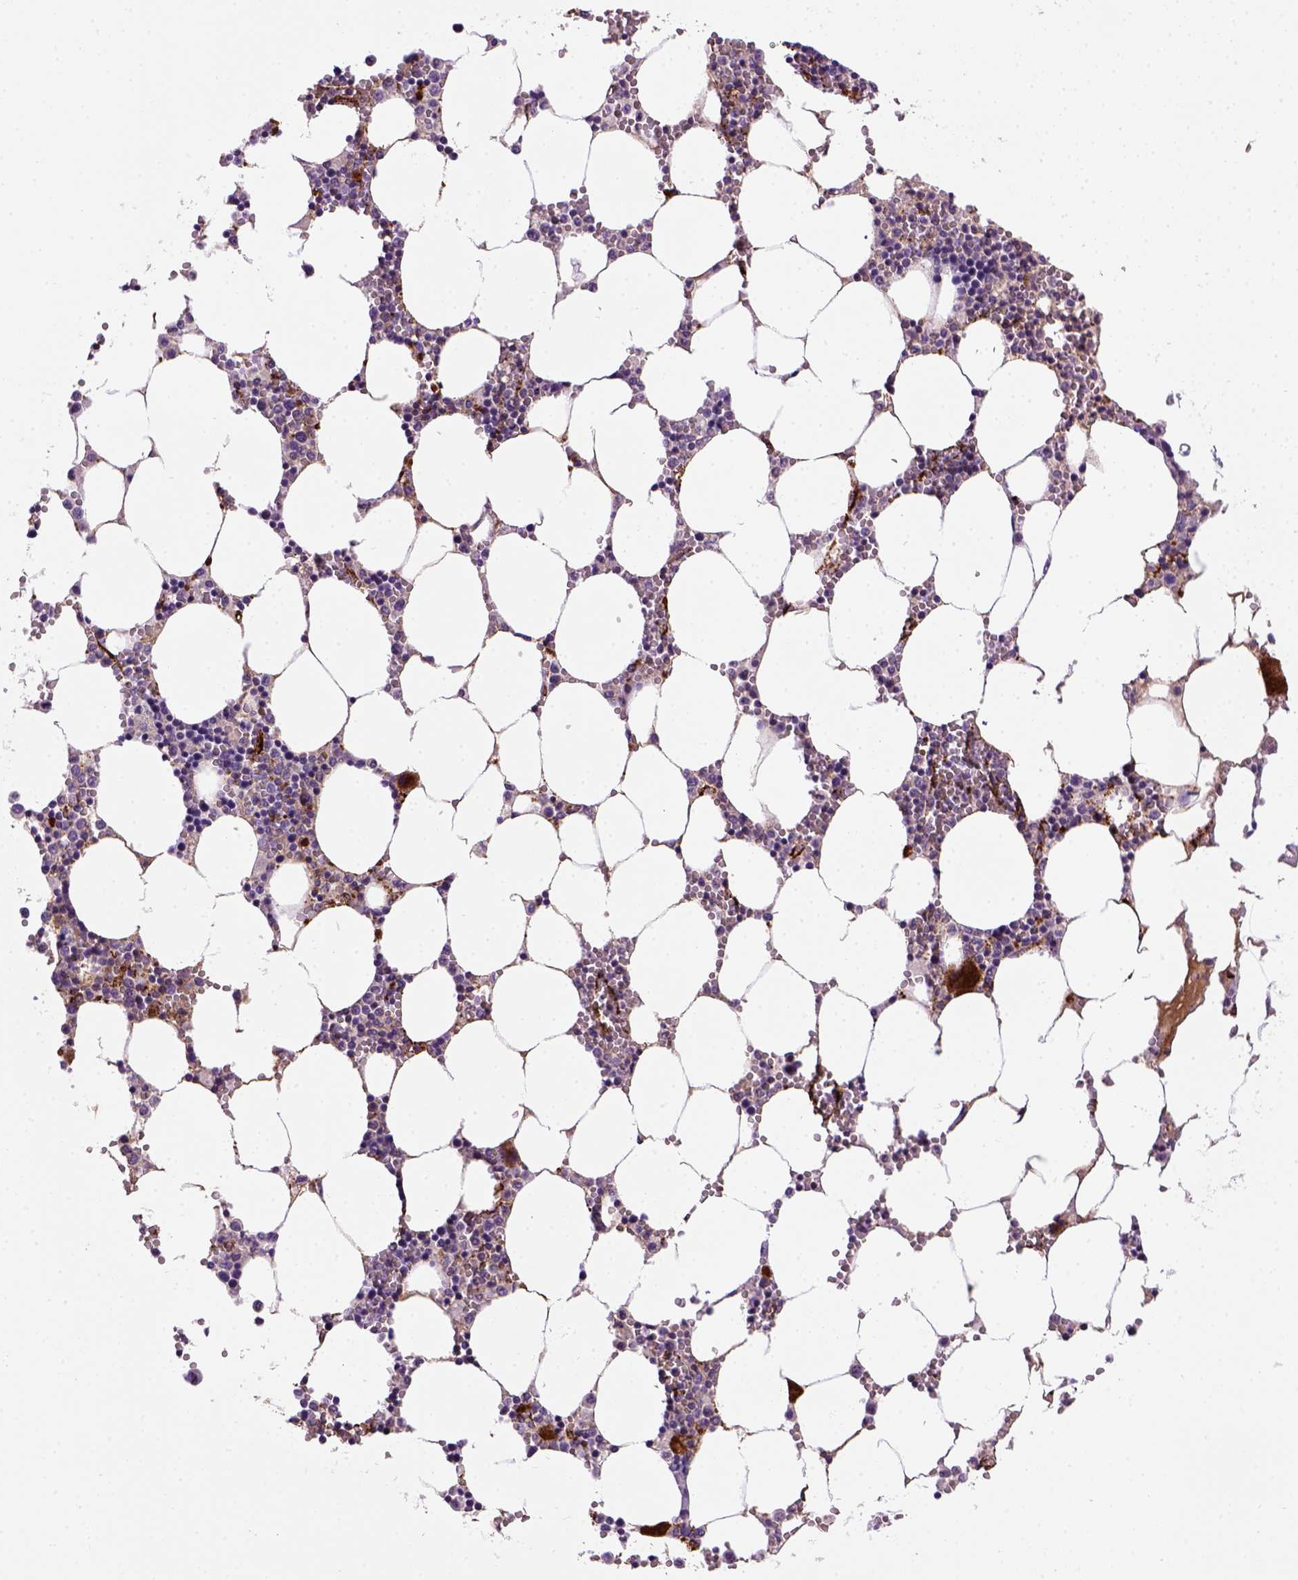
{"staining": {"intensity": "strong", "quantity": "<25%", "location": "cytoplasmic/membranous"}, "tissue": "bone marrow", "cell_type": "Hematopoietic cells", "image_type": "normal", "snomed": [{"axis": "morphology", "description": "Normal tissue, NOS"}, {"axis": "topography", "description": "Bone marrow"}], "caption": "This histopathology image shows unremarkable bone marrow stained with immunohistochemistry to label a protein in brown. The cytoplasmic/membranous of hematopoietic cells show strong positivity for the protein. Nuclei are counter-stained blue.", "gene": "VWF", "patient": {"sex": "female", "age": 64}}